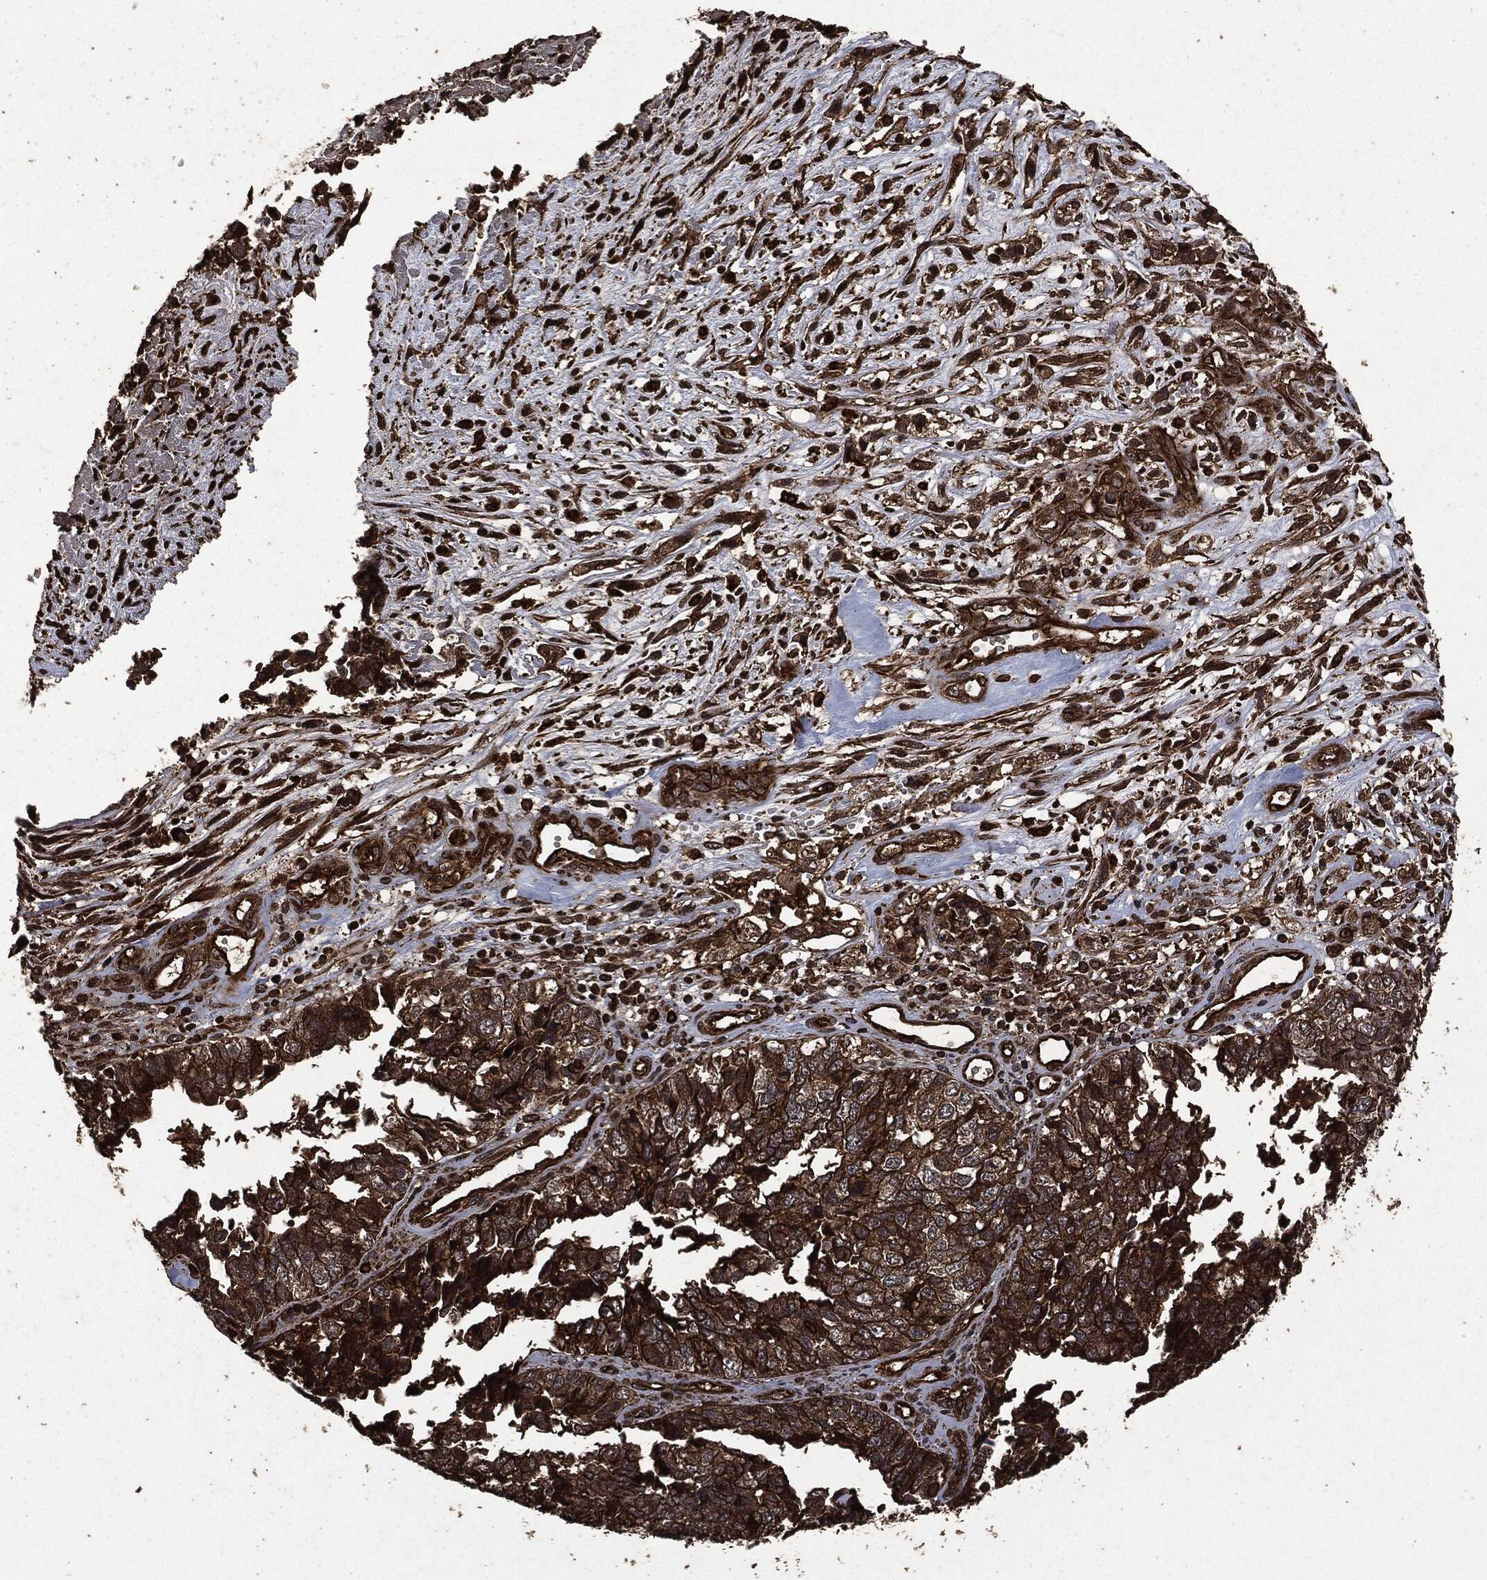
{"staining": {"intensity": "strong", "quantity": "25%-75%", "location": "cytoplasmic/membranous"}, "tissue": "cervical cancer", "cell_type": "Tumor cells", "image_type": "cancer", "snomed": [{"axis": "morphology", "description": "Squamous cell carcinoma, NOS"}, {"axis": "topography", "description": "Cervix"}], "caption": "Immunohistochemical staining of squamous cell carcinoma (cervical) exhibits high levels of strong cytoplasmic/membranous positivity in about 25%-75% of tumor cells.", "gene": "HRAS", "patient": {"sex": "female", "age": 63}}